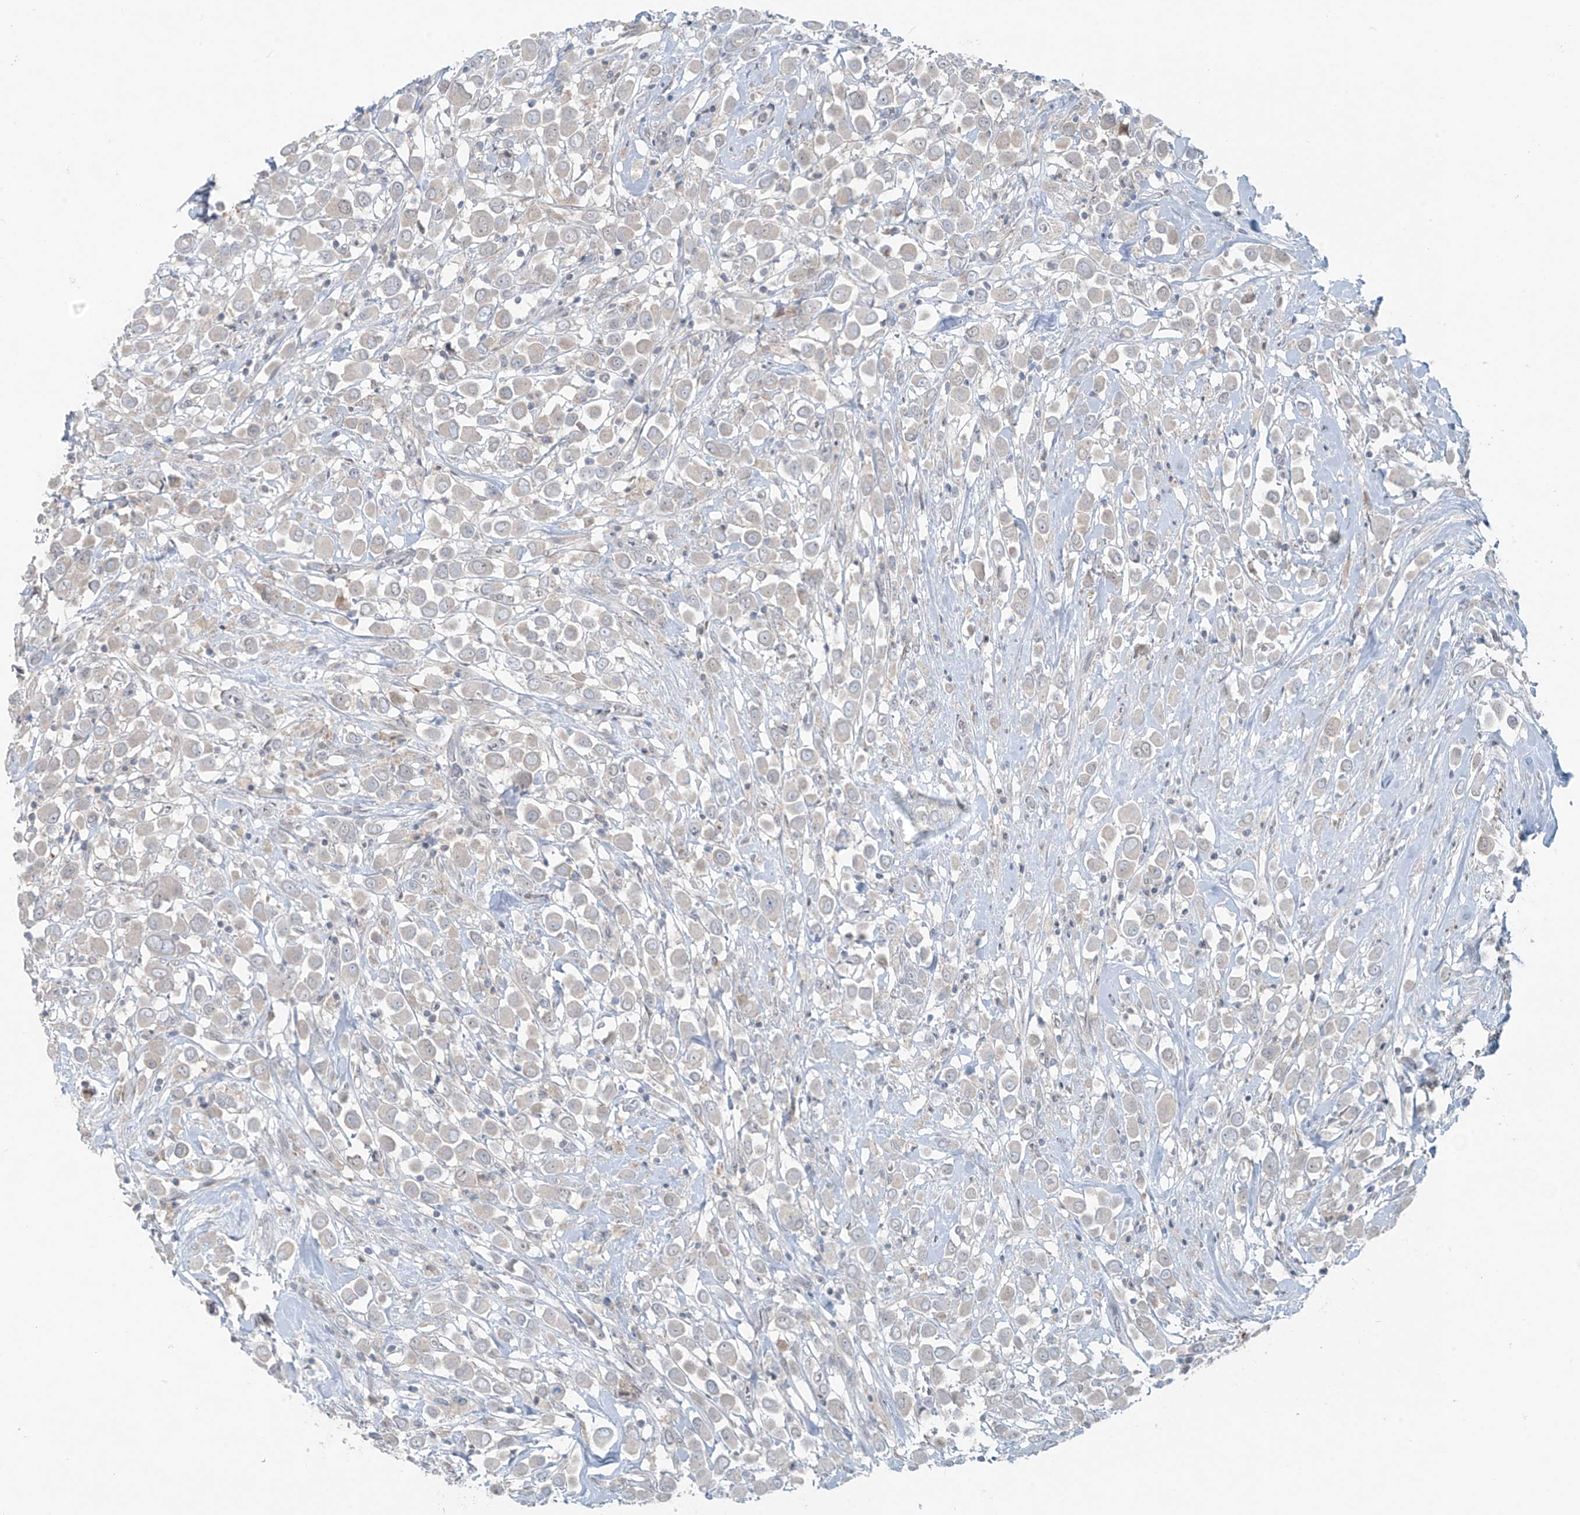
{"staining": {"intensity": "negative", "quantity": "none", "location": "none"}, "tissue": "breast cancer", "cell_type": "Tumor cells", "image_type": "cancer", "snomed": [{"axis": "morphology", "description": "Duct carcinoma"}, {"axis": "topography", "description": "Breast"}], "caption": "This is an IHC histopathology image of invasive ductal carcinoma (breast). There is no staining in tumor cells.", "gene": "PPAT", "patient": {"sex": "female", "age": 61}}